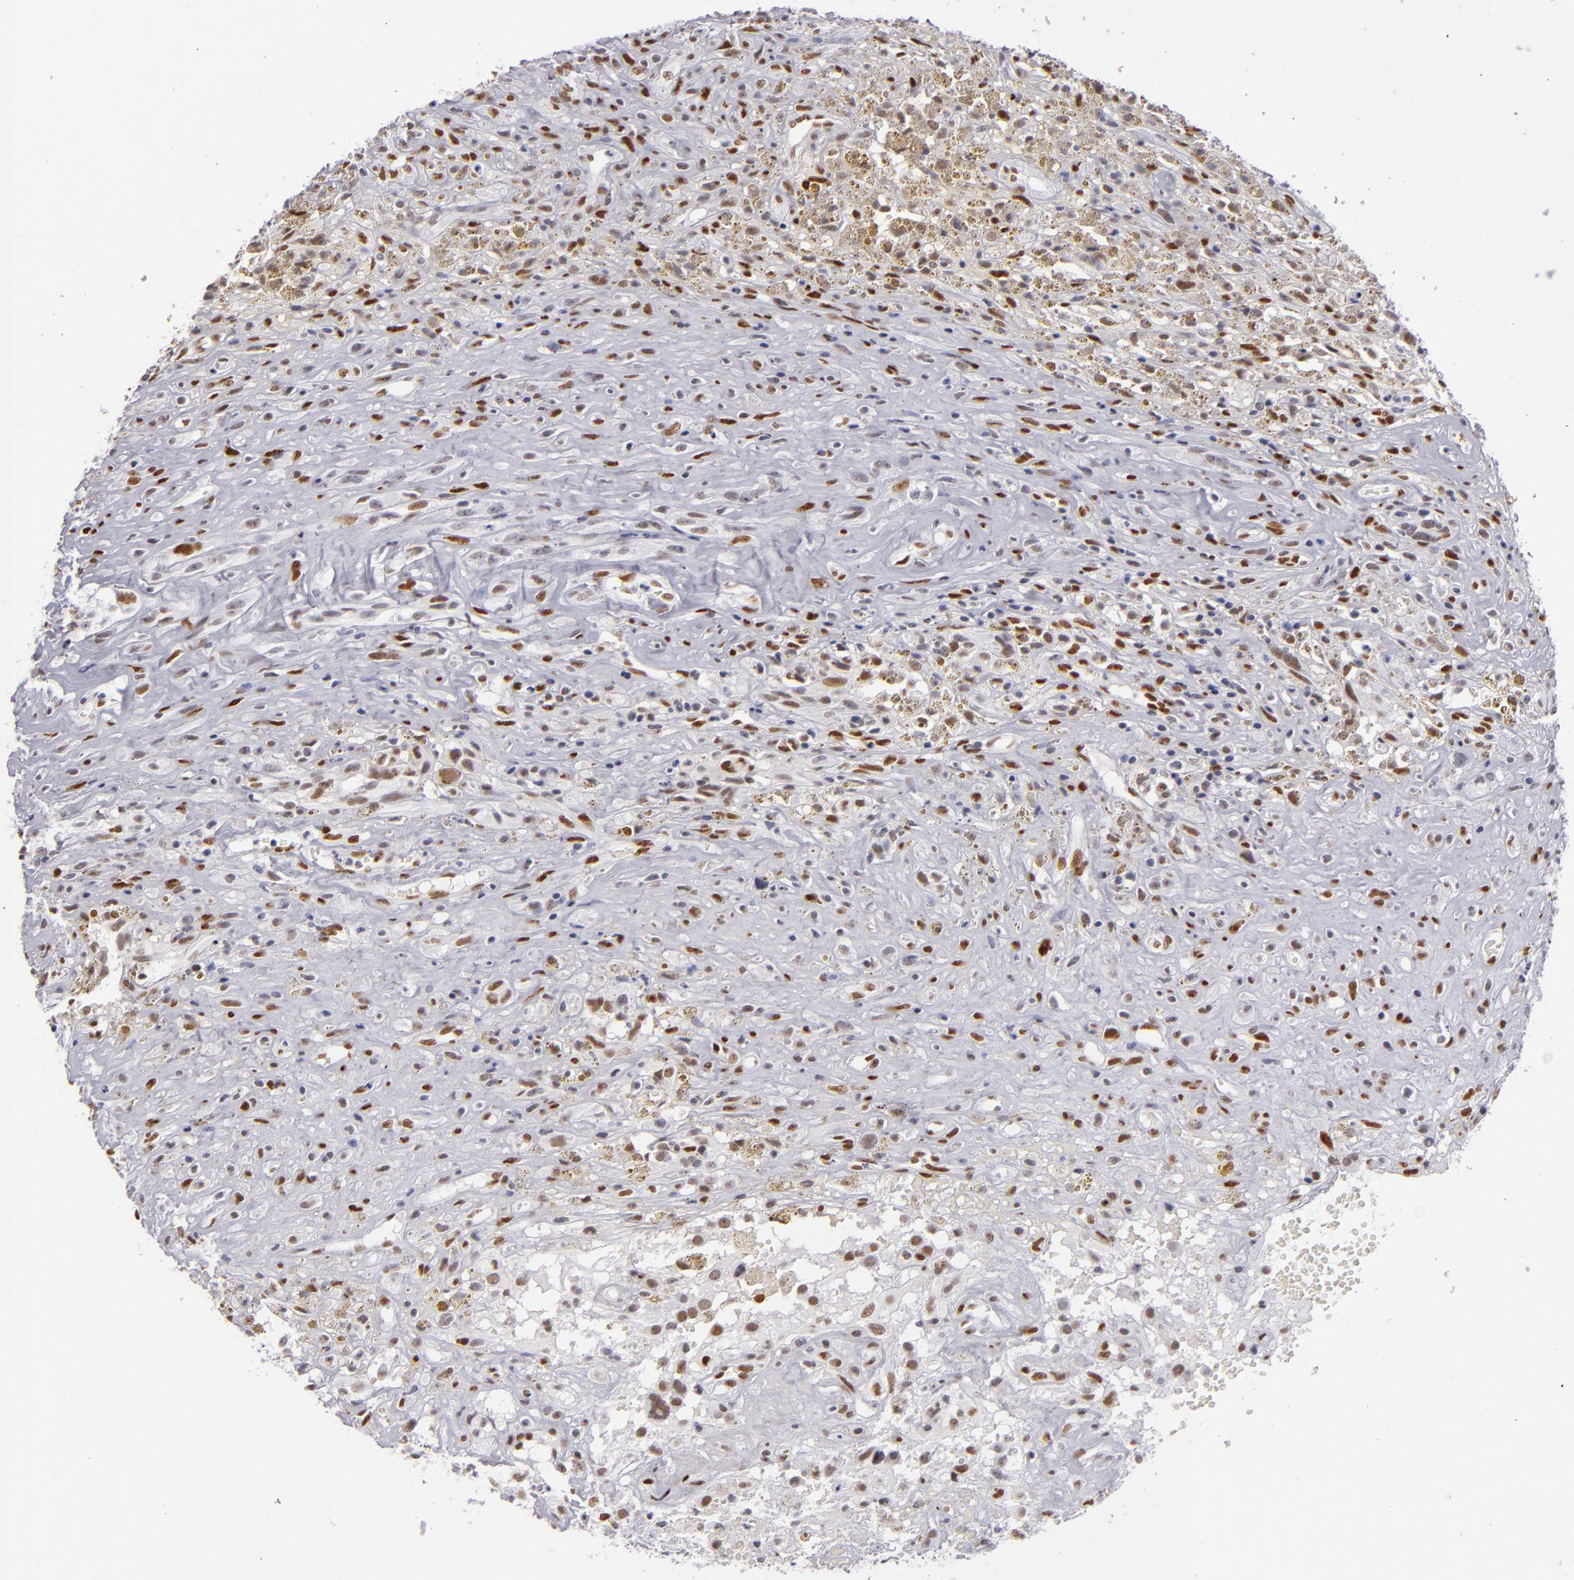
{"staining": {"intensity": "strong", "quantity": ">75%", "location": "nuclear"}, "tissue": "glioma", "cell_type": "Tumor cells", "image_type": "cancer", "snomed": [{"axis": "morphology", "description": "Glioma, malignant, High grade"}, {"axis": "topography", "description": "Brain"}], "caption": "A histopathology image of glioma stained for a protein exhibits strong nuclear brown staining in tumor cells.", "gene": "TOP3A", "patient": {"sex": "male", "age": 66}}